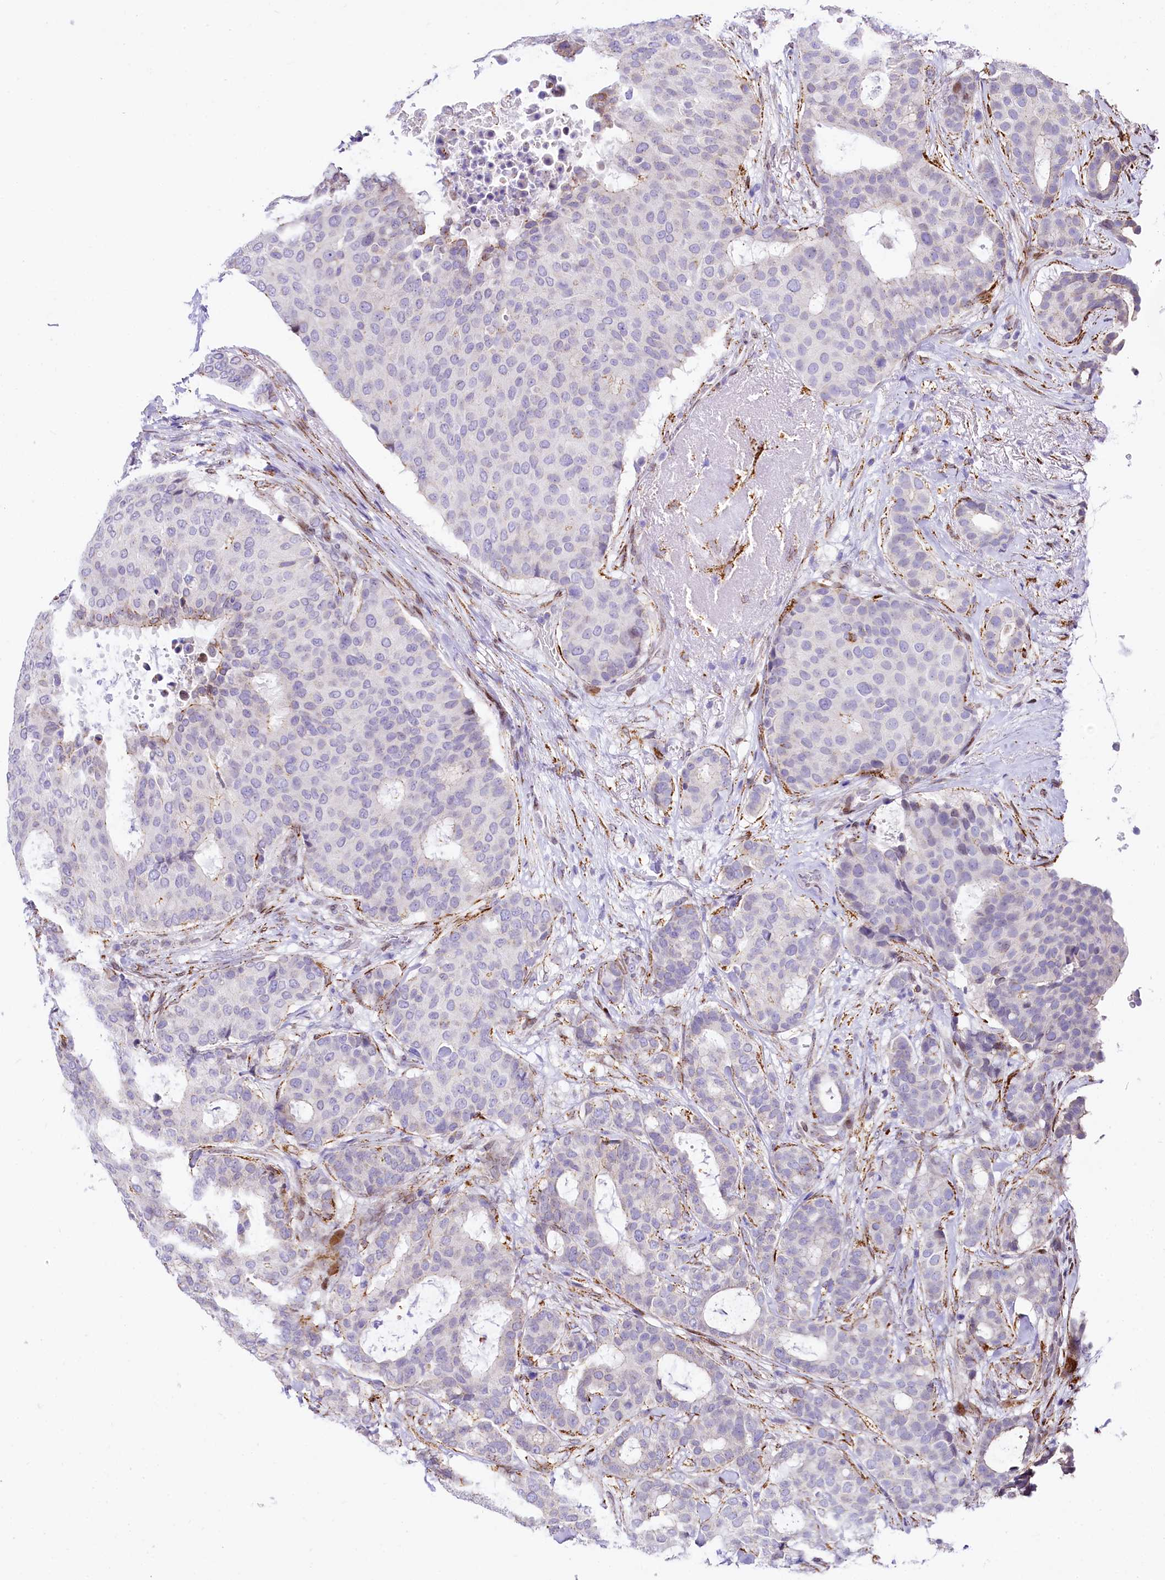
{"staining": {"intensity": "negative", "quantity": "none", "location": "none"}, "tissue": "breast cancer", "cell_type": "Tumor cells", "image_type": "cancer", "snomed": [{"axis": "morphology", "description": "Duct carcinoma"}, {"axis": "topography", "description": "Breast"}], "caption": "Immunohistochemistry (IHC) of breast infiltrating ductal carcinoma demonstrates no positivity in tumor cells. Brightfield microscopy of immunohistochemistry stained with DAB (3,3'-diaminobenzidine) (brown) and hematoxylin (blue), captured at high magnification.", "gene": "PPIP5K2", "patient": {"sex": "female", "age": 75}}